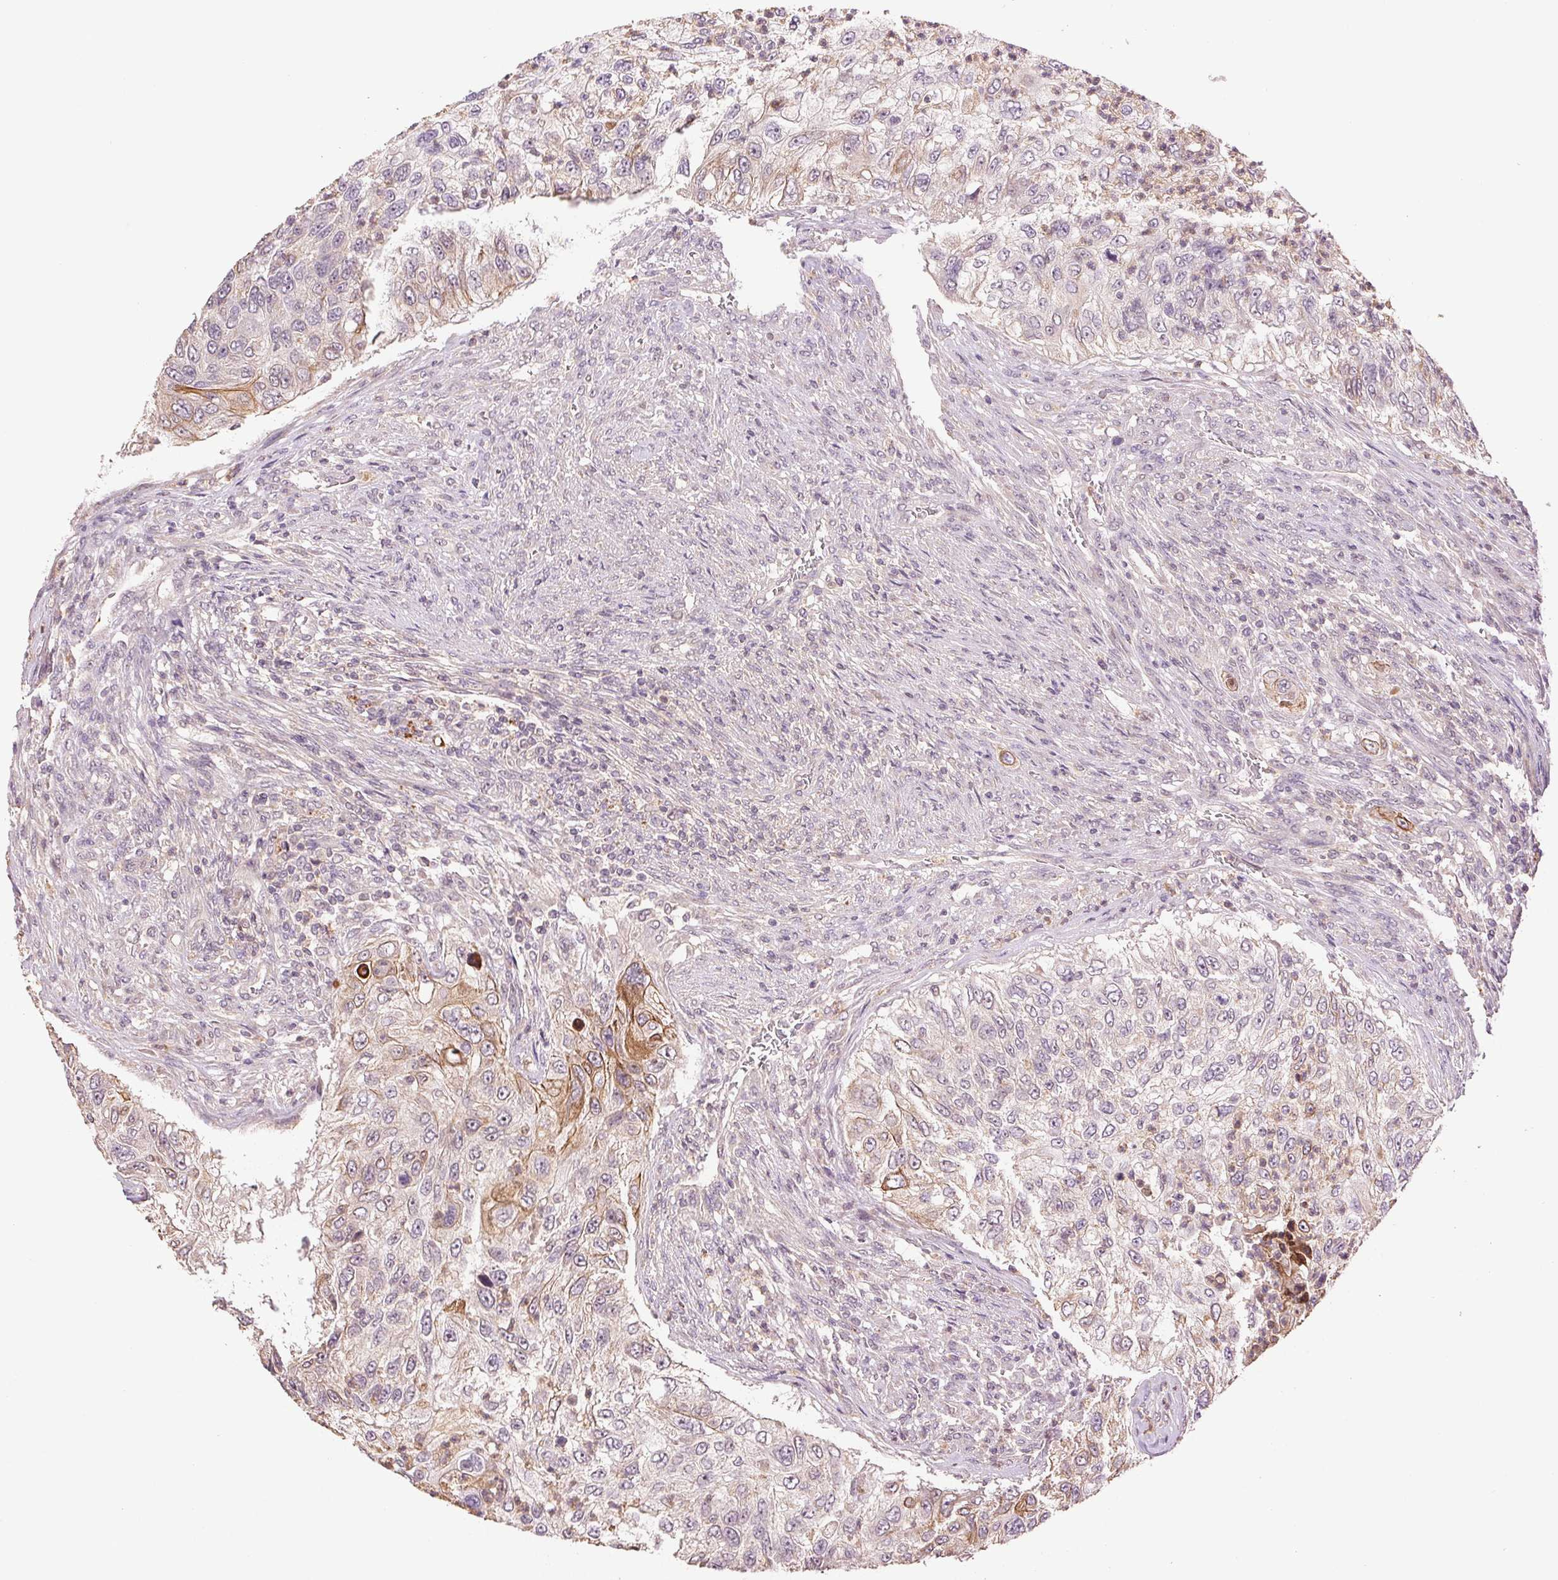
{"staining": {"intensity": "moderate", "quantity": "<25%", "location": "cytoplasmic/membranous"}, "tissue": "urothelial cancer", "cell_type": "Tumor cells", "image_type": "cancer", "snomed": [{"axis": "morphology", "description": "Urothelial carcinoma, High grade"}, {"axis": "topography", "description": "Urinary bladder"}], "caption": "Immunohistochemistry (IHC) of human urothelial cancer displays low levels of moderate cytoplasmic/membranous expression in about <25% of tumor cells.", "gene": "TMEM253", "patient": {"sex": "female", "age": 60}}